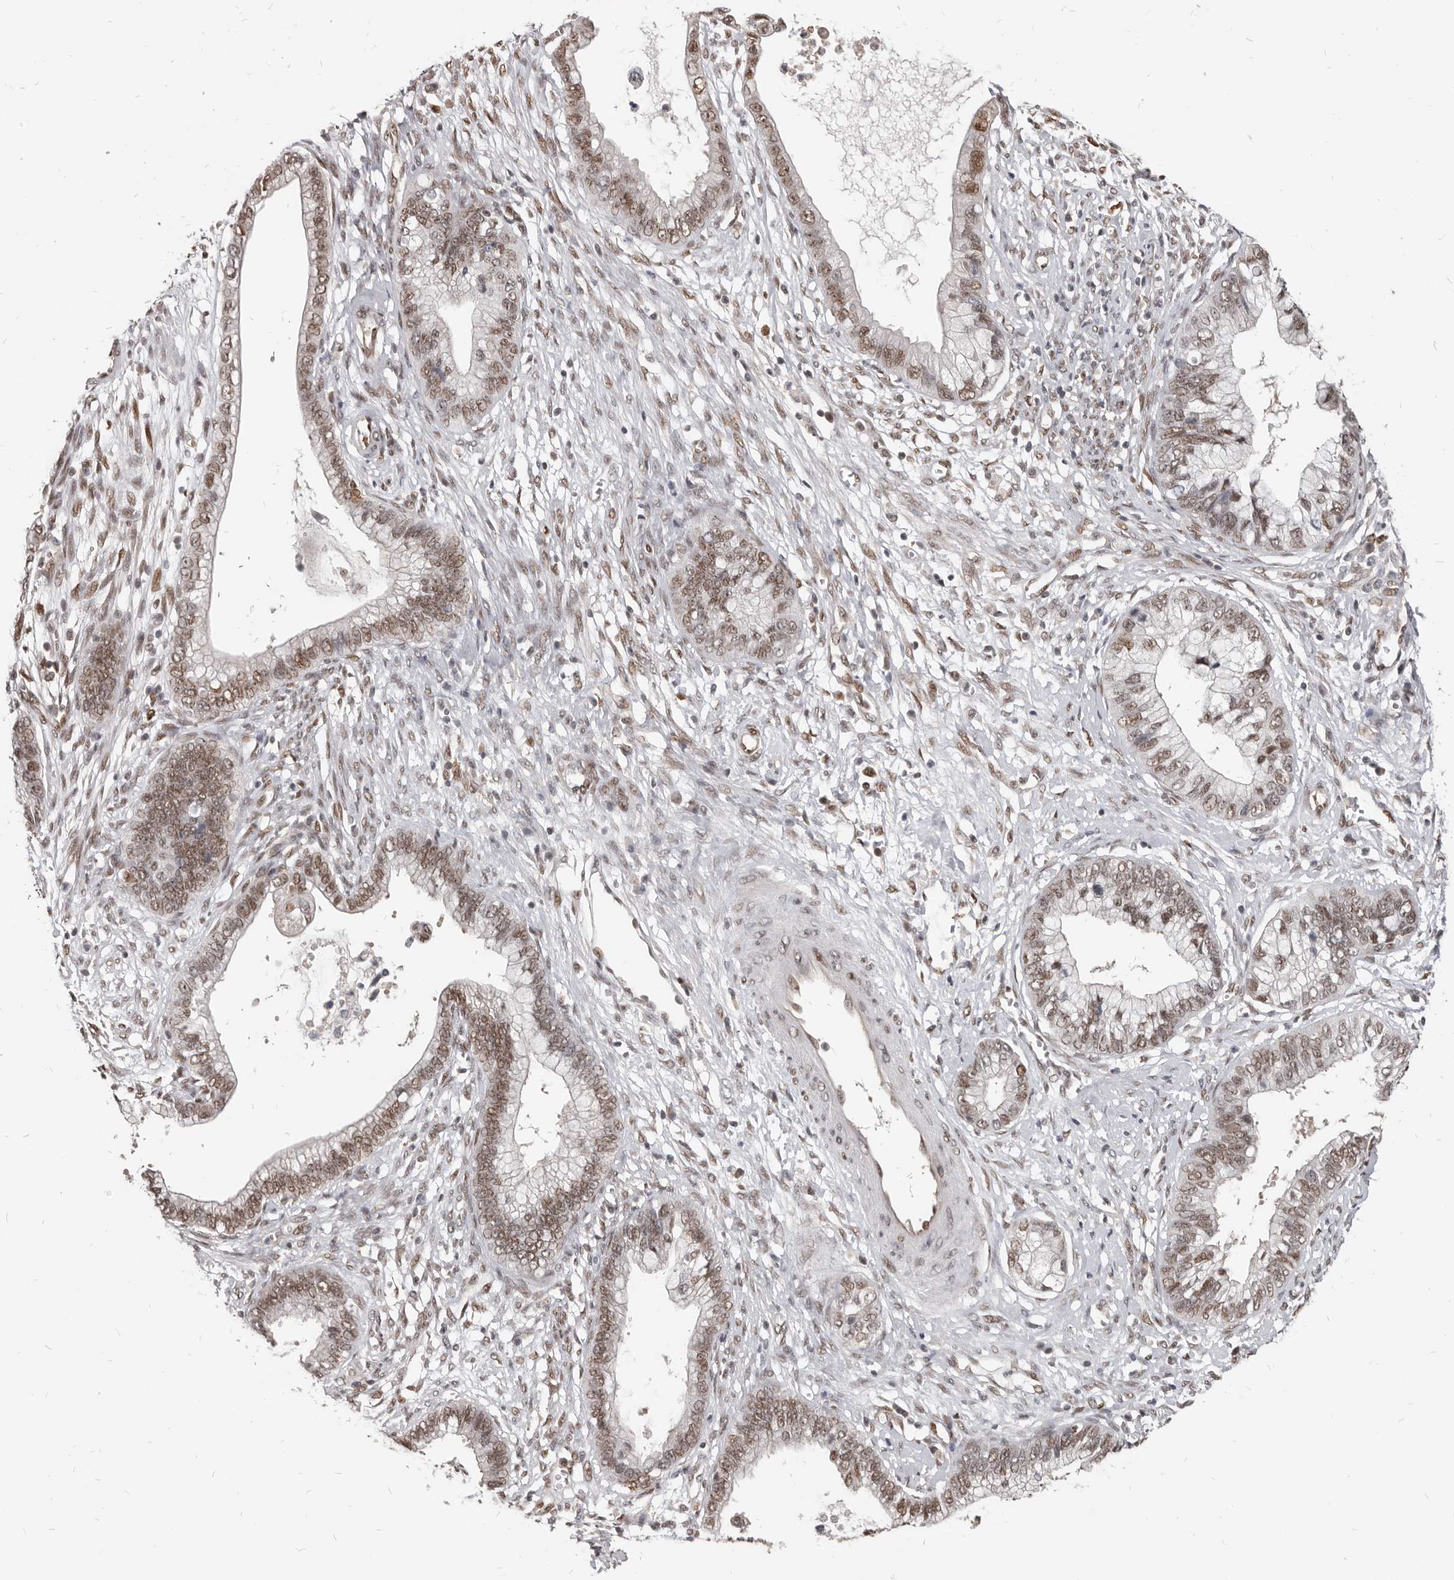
{"staining": {"intensity": "moderate", "quantity": "25%-75%", "location": "nuclear"}, "tissue": "cervical cancer", "cell_type": "Tumor cells", "image_type": "cancer", "snomed": [{"axis": "morphology", "description": "Adenocarcinoma, NOS"}, {"axis": "topography", "description": "Cervix"}], "caption": "Protein analysis of cervical cancer tissue displays moderate nuclear staining in approximately 25%-75% of tumor cells. The protein of interest is stained brown, and the nuclei are stained in blue (DAB (3,3'-diaminobenzidine) IHC with brightfield microscopy, high magnification).", "gene": "ATF5", "patient": {"sex": "female", "age": 44}}